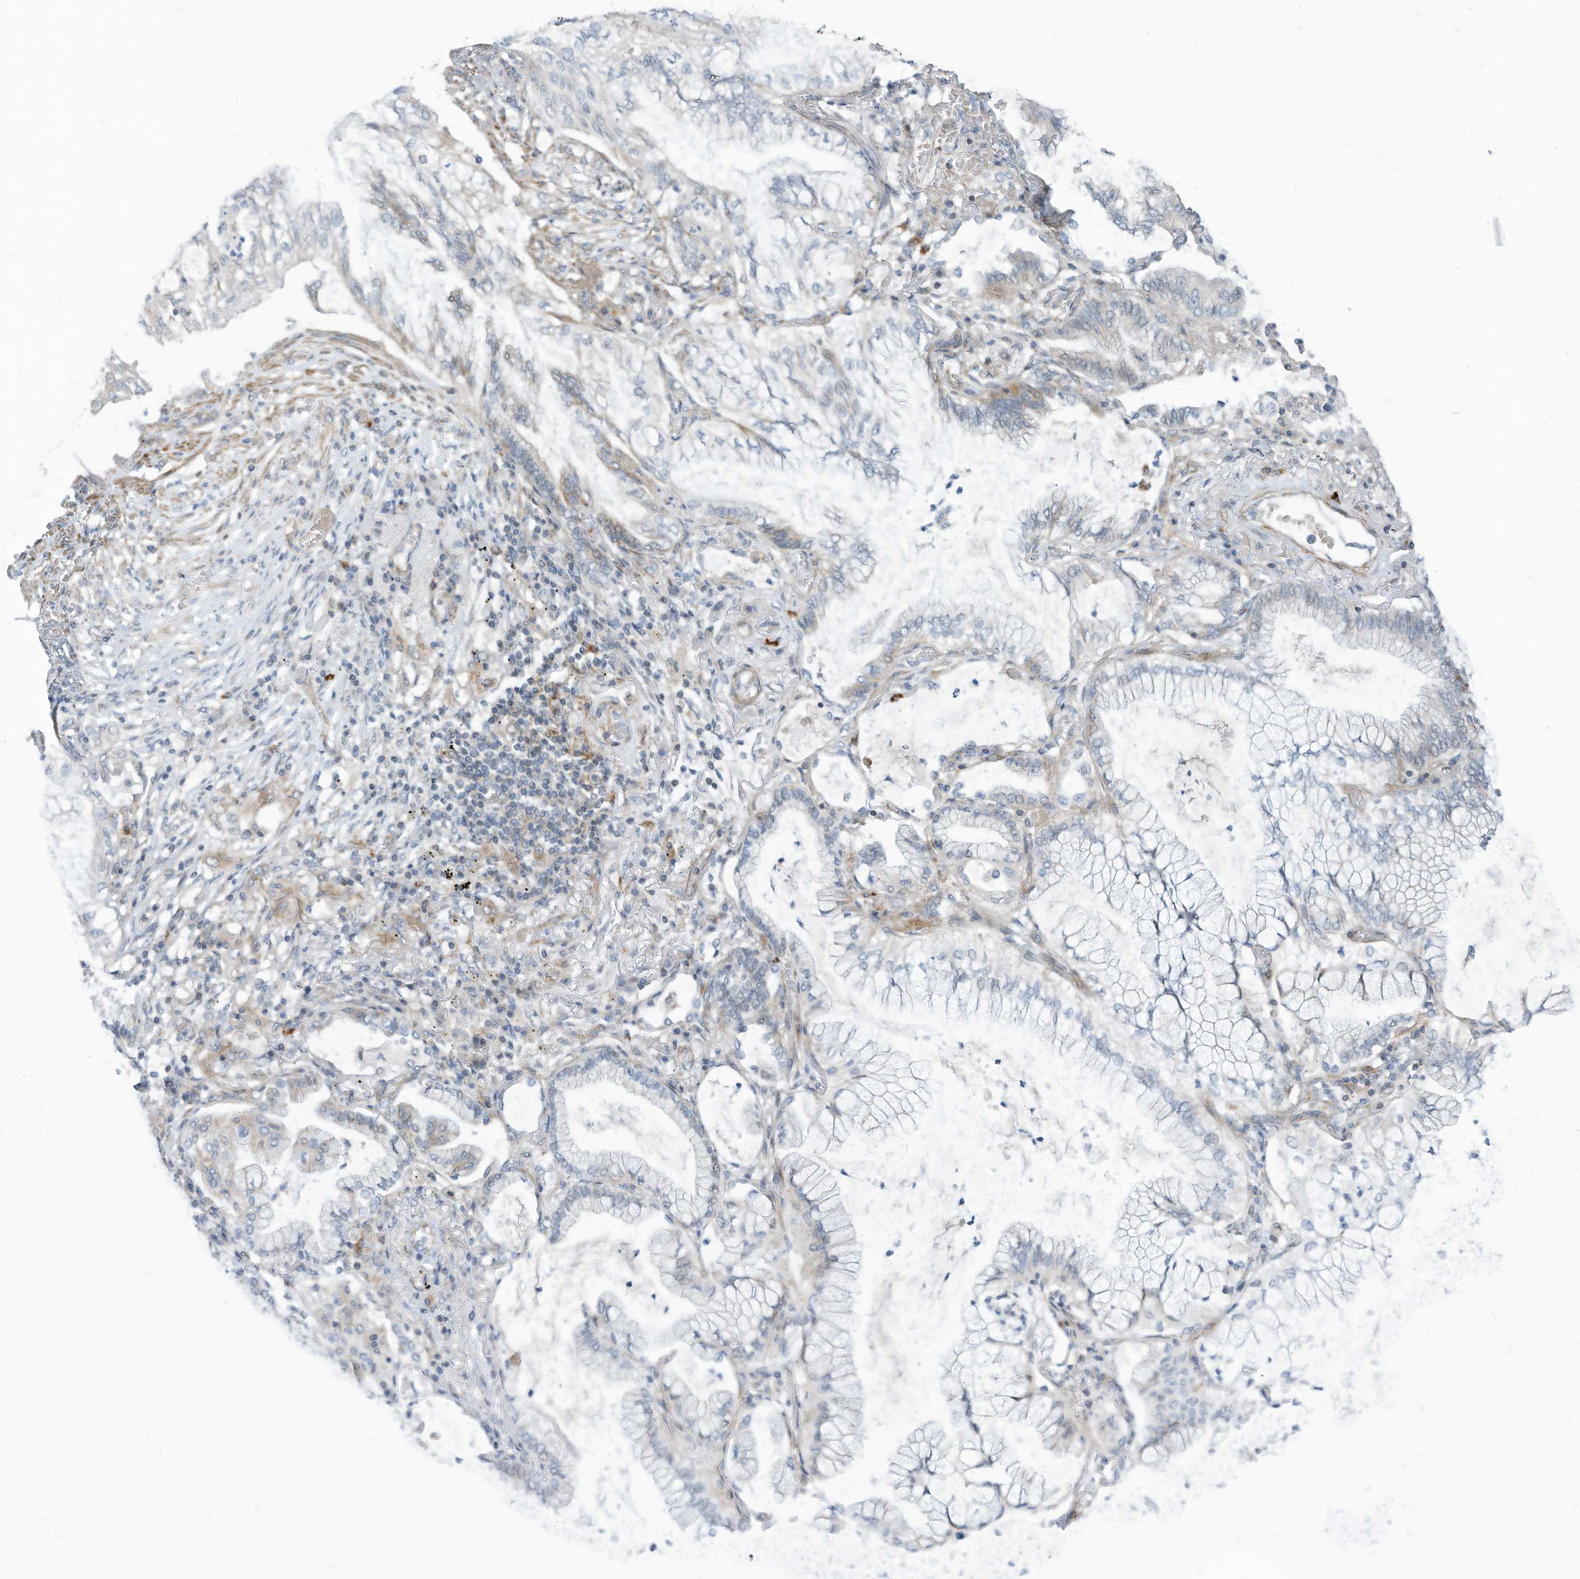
{"staining": {"intensity": "negative", "quantity": "none", "location": "none"}, "tissue": "lung cancer", "cell_type": "Tumor cells", "image_type": "cancer", "snomed": [{"axis": "morphology", "description": "Adenocarcinoma, NOS"}, {"axis": "topography", "description": "Lung"}], "caption": "An IHC histopathology image of adenocarcinoma (lung) is shown. There is no staining in tumor cells of adenocarcinoma (lung). (DAB (3,3'-diaminobenzidine) IHC with hematoxylin counter stain).", "gene": "GPATCH3", "patient": {"sex": "female", "age": 70}}